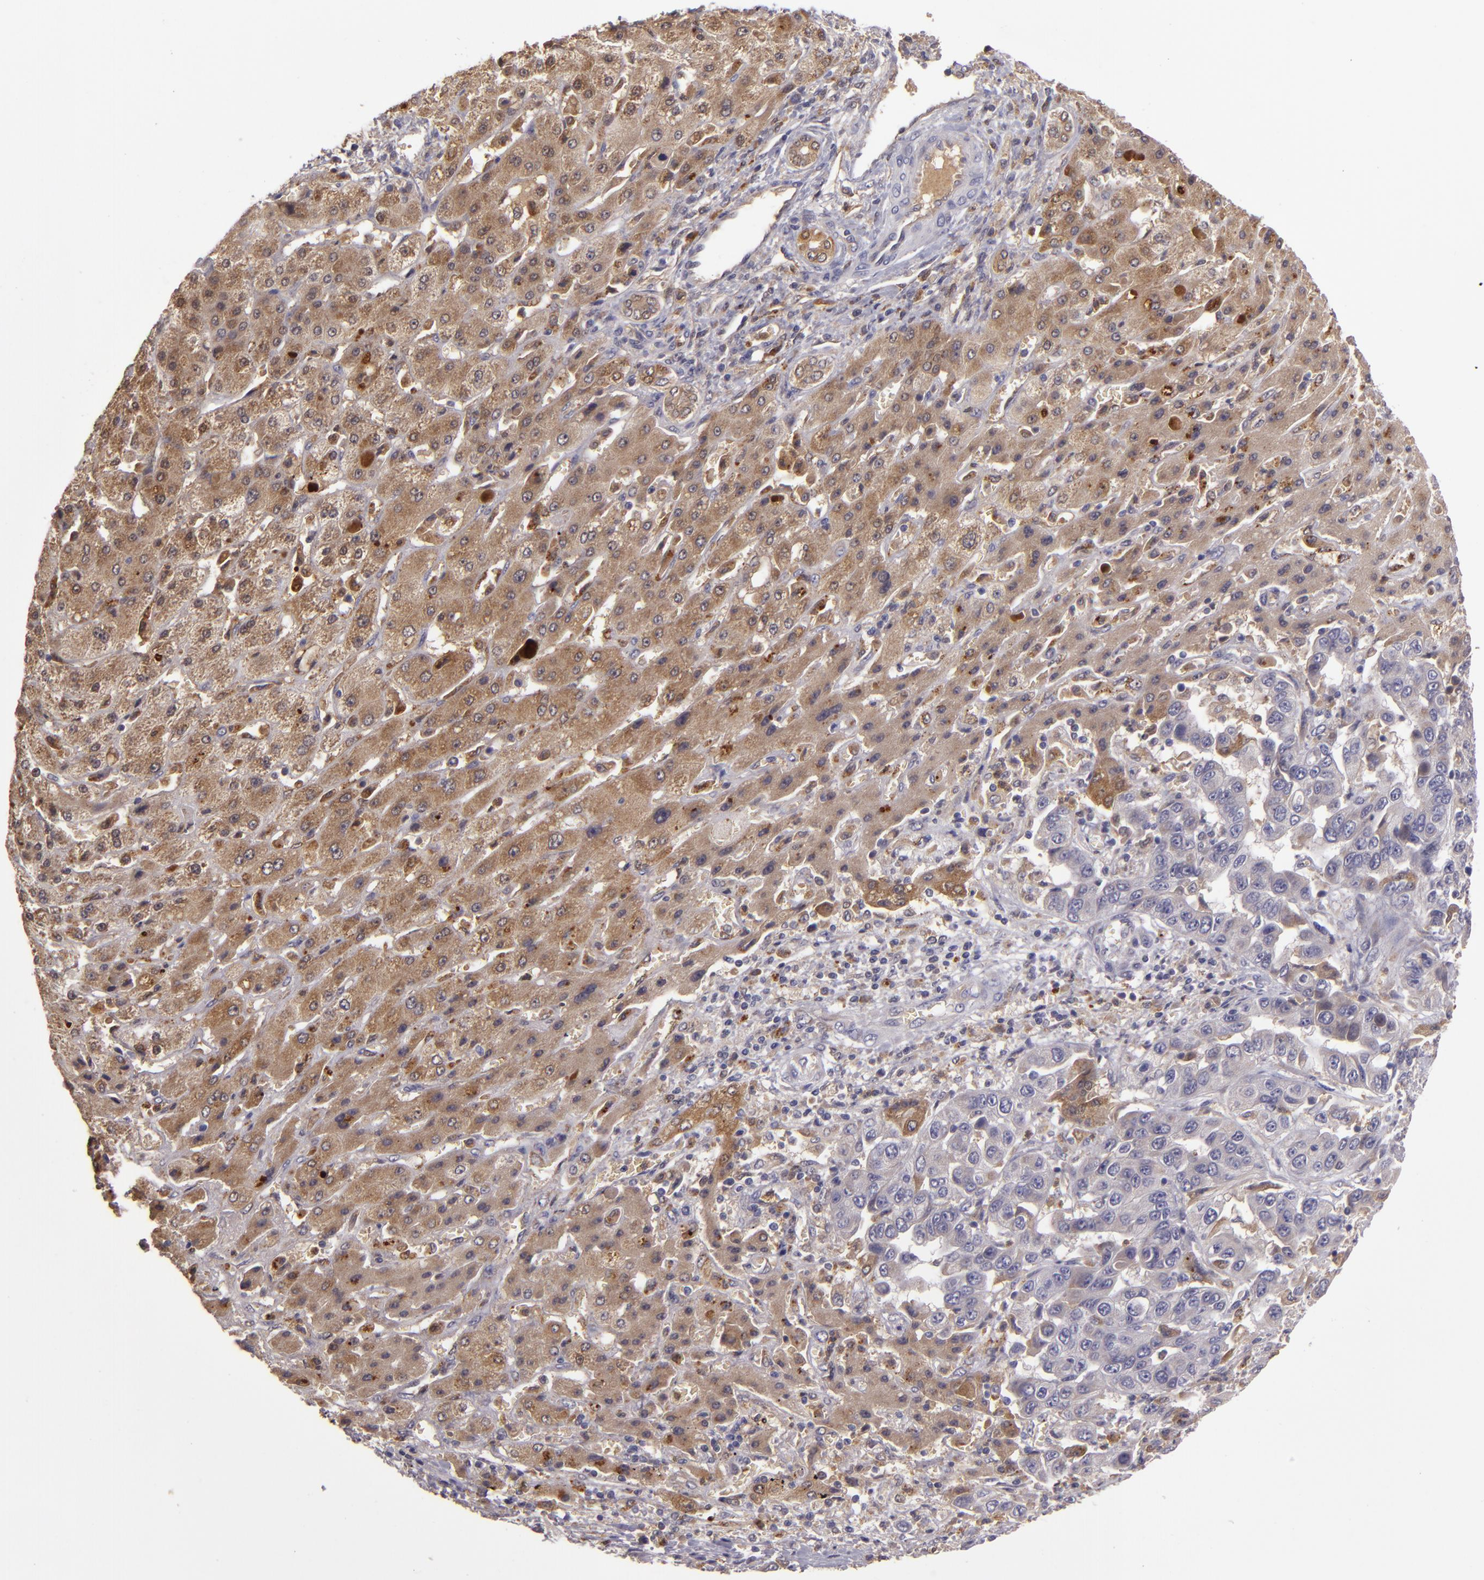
{"staining": {"intensity": "moderate", "quantity": ">75%", "location": "cytoplasmic/membranous"}, "tissue": "liver cancer", "cell_type": "Tumor cells", "image_type": "cancer", "snomed": [{"axis": "morphology", "description": "Cholangiocarcinoma"}, {"axis": "topography", "description": "Liver"}], "caption": "Human cholangiocarcinoma (liver) stained with a brown dye exhibits moderate cytoplasmic/membranous positive staining in approximately >75% of tumor cells.", "gene": "FHIT", "patient": {"sex": "female", "age": 52}}